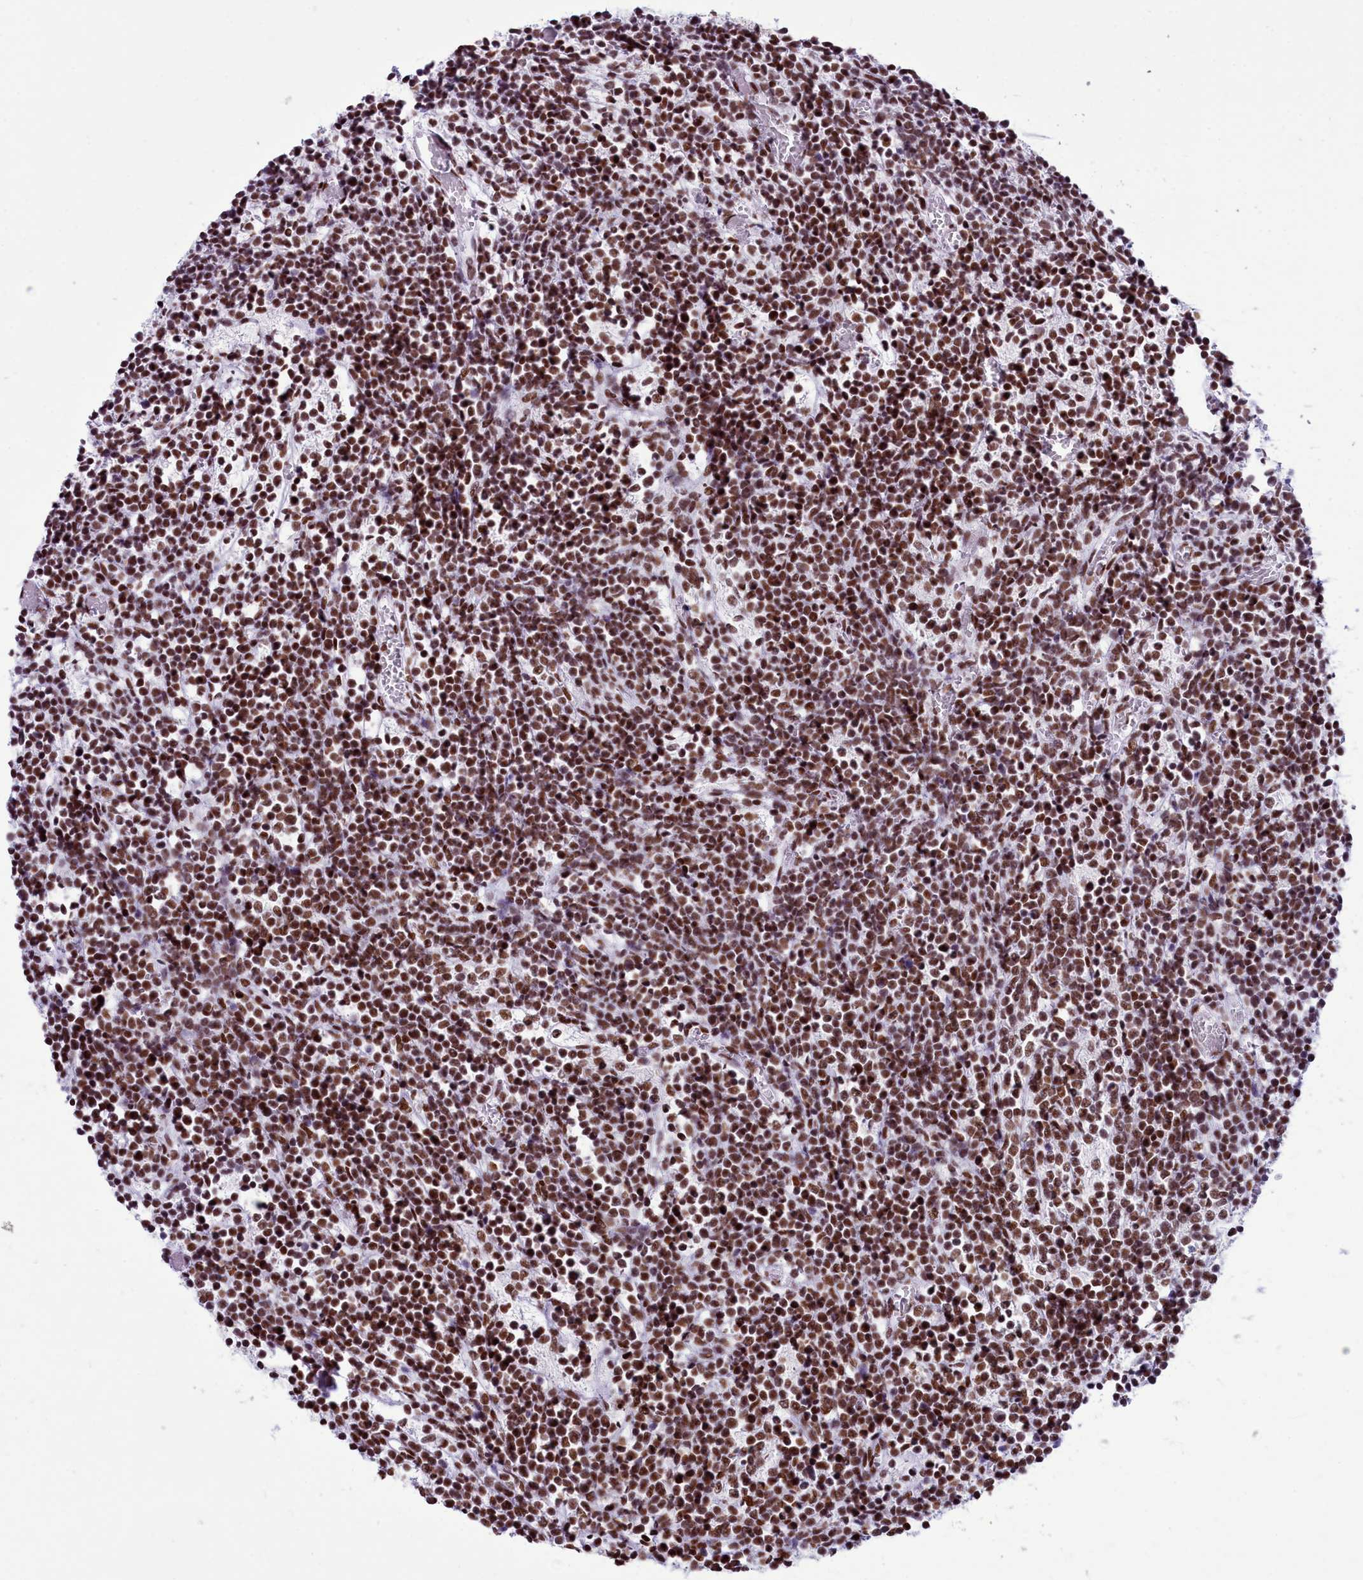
{"staining": {"intensity": "moderate", "quantity": ">75%", "location": "nuclear"}, "tissue": "glioma", "cell_type": "Tumor cells", "image_type": "cancer", "snomed": [{"axis": "morphology", "description": "Glioma, malignant, Low grade"}, {"axis": "topography", "description": "Brain"}], "caption": "Immunohistochemistry (IHC) micrograph of low-grade glioma (malignant) stained for a protein (brown), which demonstrates medium levels of moderate nuclear positivity in approximately >75% of tumor cells.", "gene": "RALY", "patient": {"sex": "female", "age": 1}}